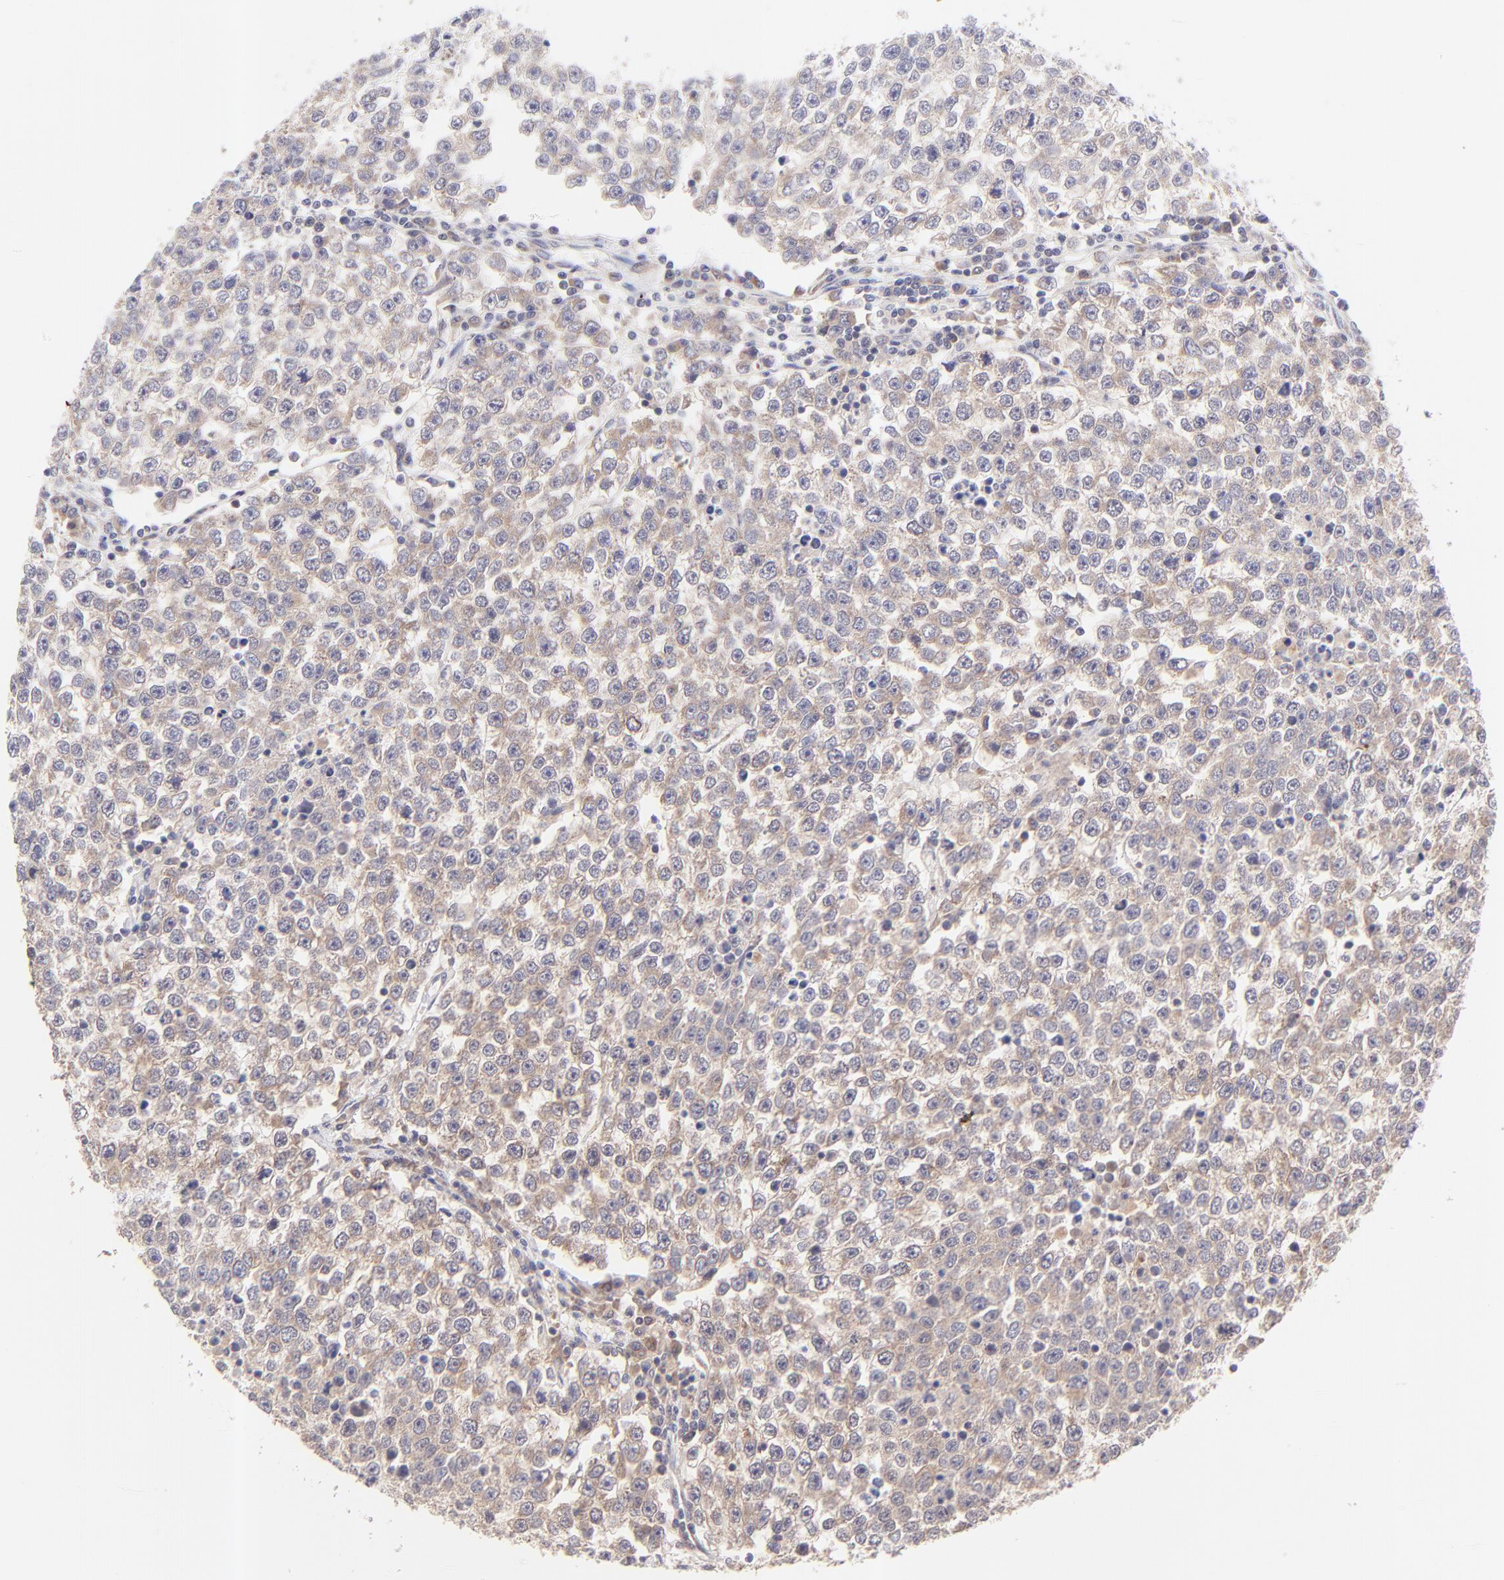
{"staining": {"intensity": "weak", "quantity": ">75%", "location": "cytoplasmic/membranous"}, "tissue": "testis cancer", "cell_type": "Tumor cells", "image_type": "cancer", "snomed": [{"axis": "morphology", "description": "Seminoma, NOS"}, {"axis": "topography", "description": "Testis"}], "caption": "IHC histopathology image of neoplastic tissue: testis cancer stained using immunohistochemistry exhibits low levels of weak protein expression localized specifically in the cytoplasmic/membranous of tumor cells, appearing as a cytoplasmic/membranous brown color.", "gene": "TNRC6B", "patient": {"sex": "male", "age": 36}}